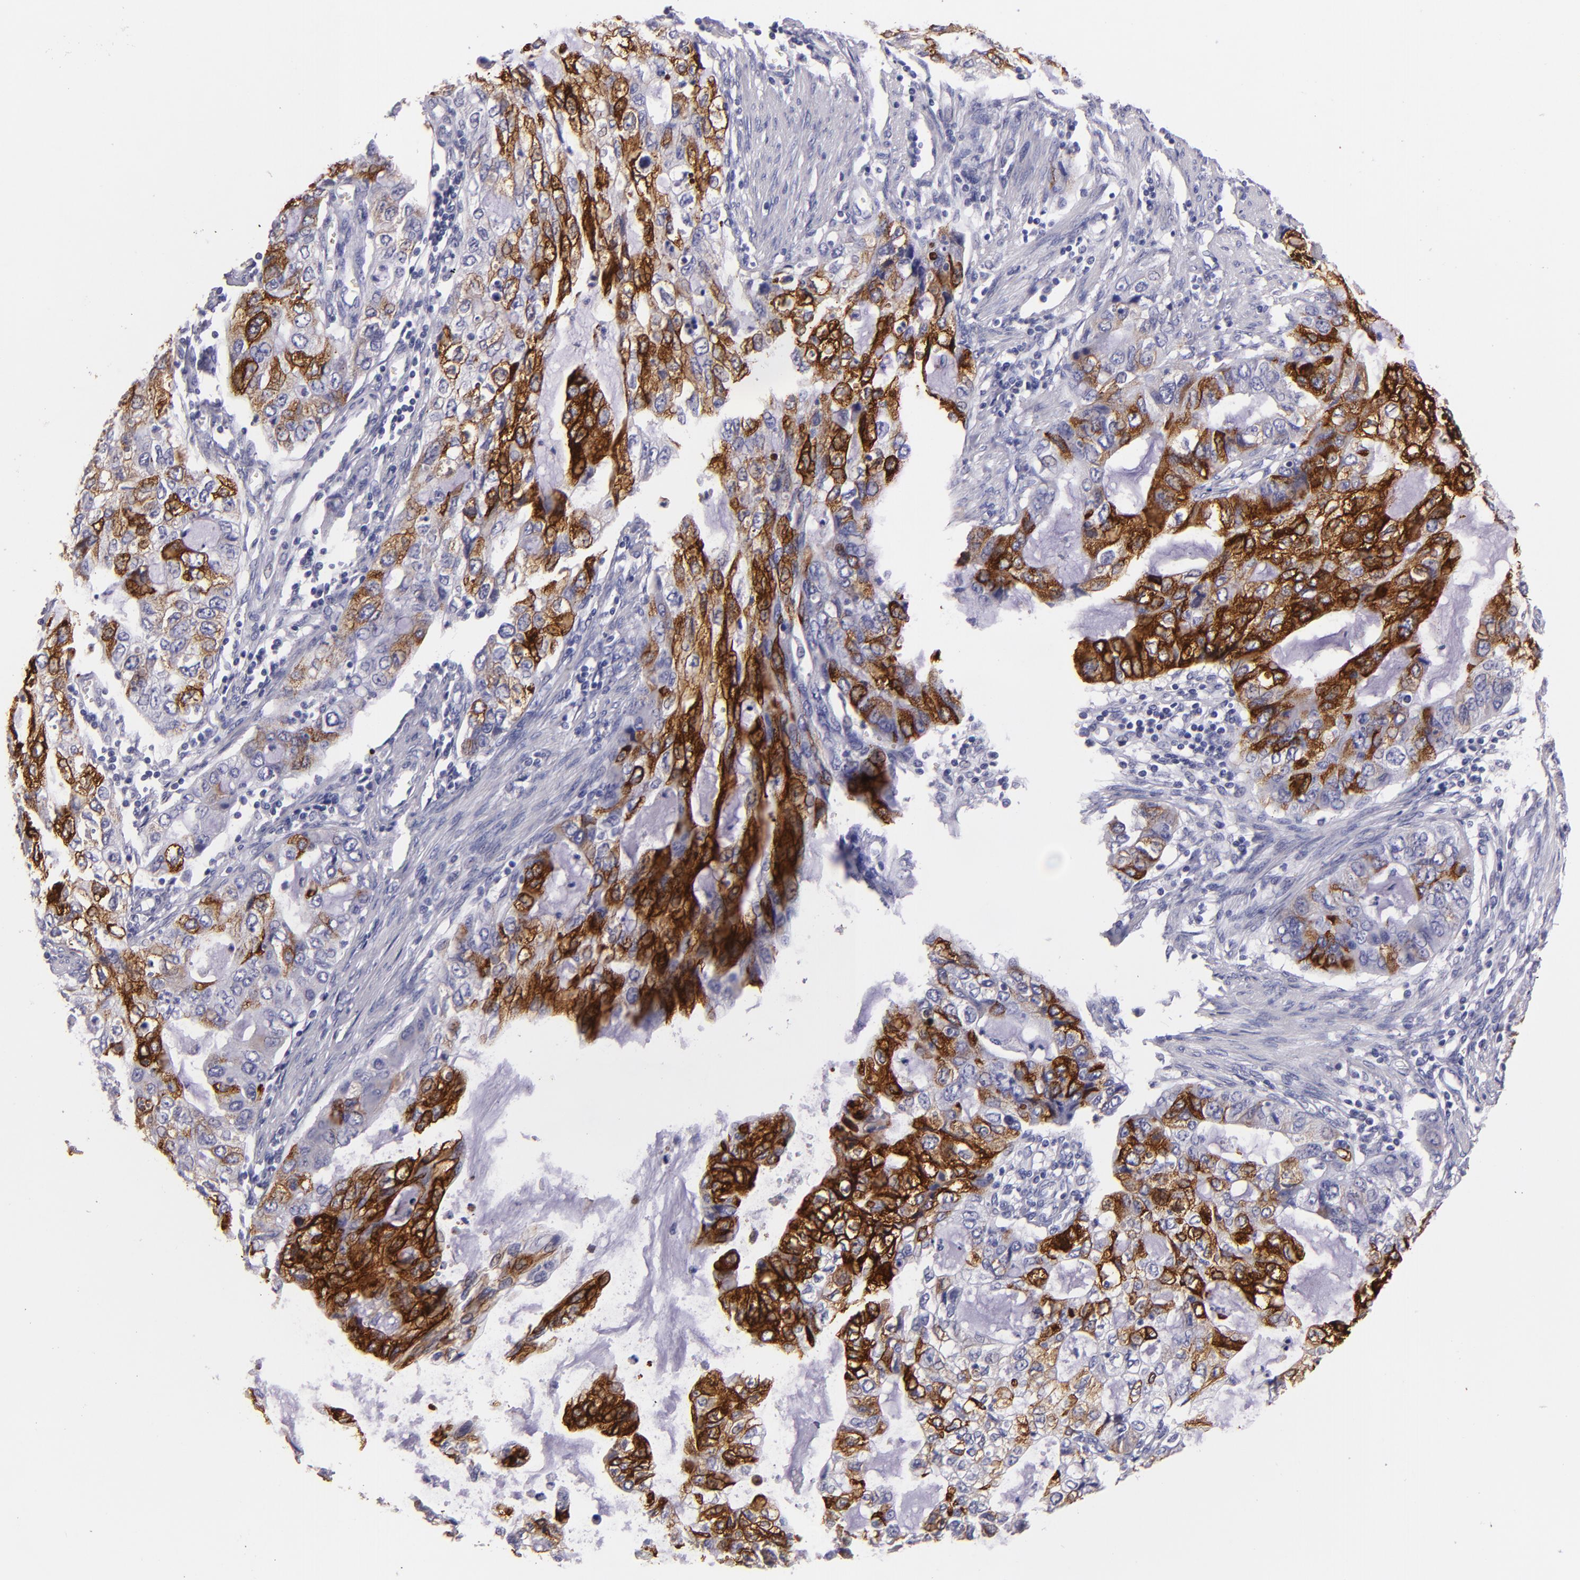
{"staining": {"intensity": "strong", "quantity": ">75%", "location": "cytoplasmic/membranous"}, "tissue": "stomach cancer", "cell_type": "Tumor cells", "image_type": "cancer", "snomed": [{"axis": "morphology", "description": "Adenocarcinoma, NOS"}, {"axis": "topography", "description": "Stomach, upper"}], "caption": "A high-resolution histopathology image shows immunohistochemistry (IHC) staining of stomach cancer, which demonstrates strong cytoplasmic/membranous staining in about >75% of tumor cells.", "gene": "MUC5AC", "patient": {"sex": "female", "age": 52}}